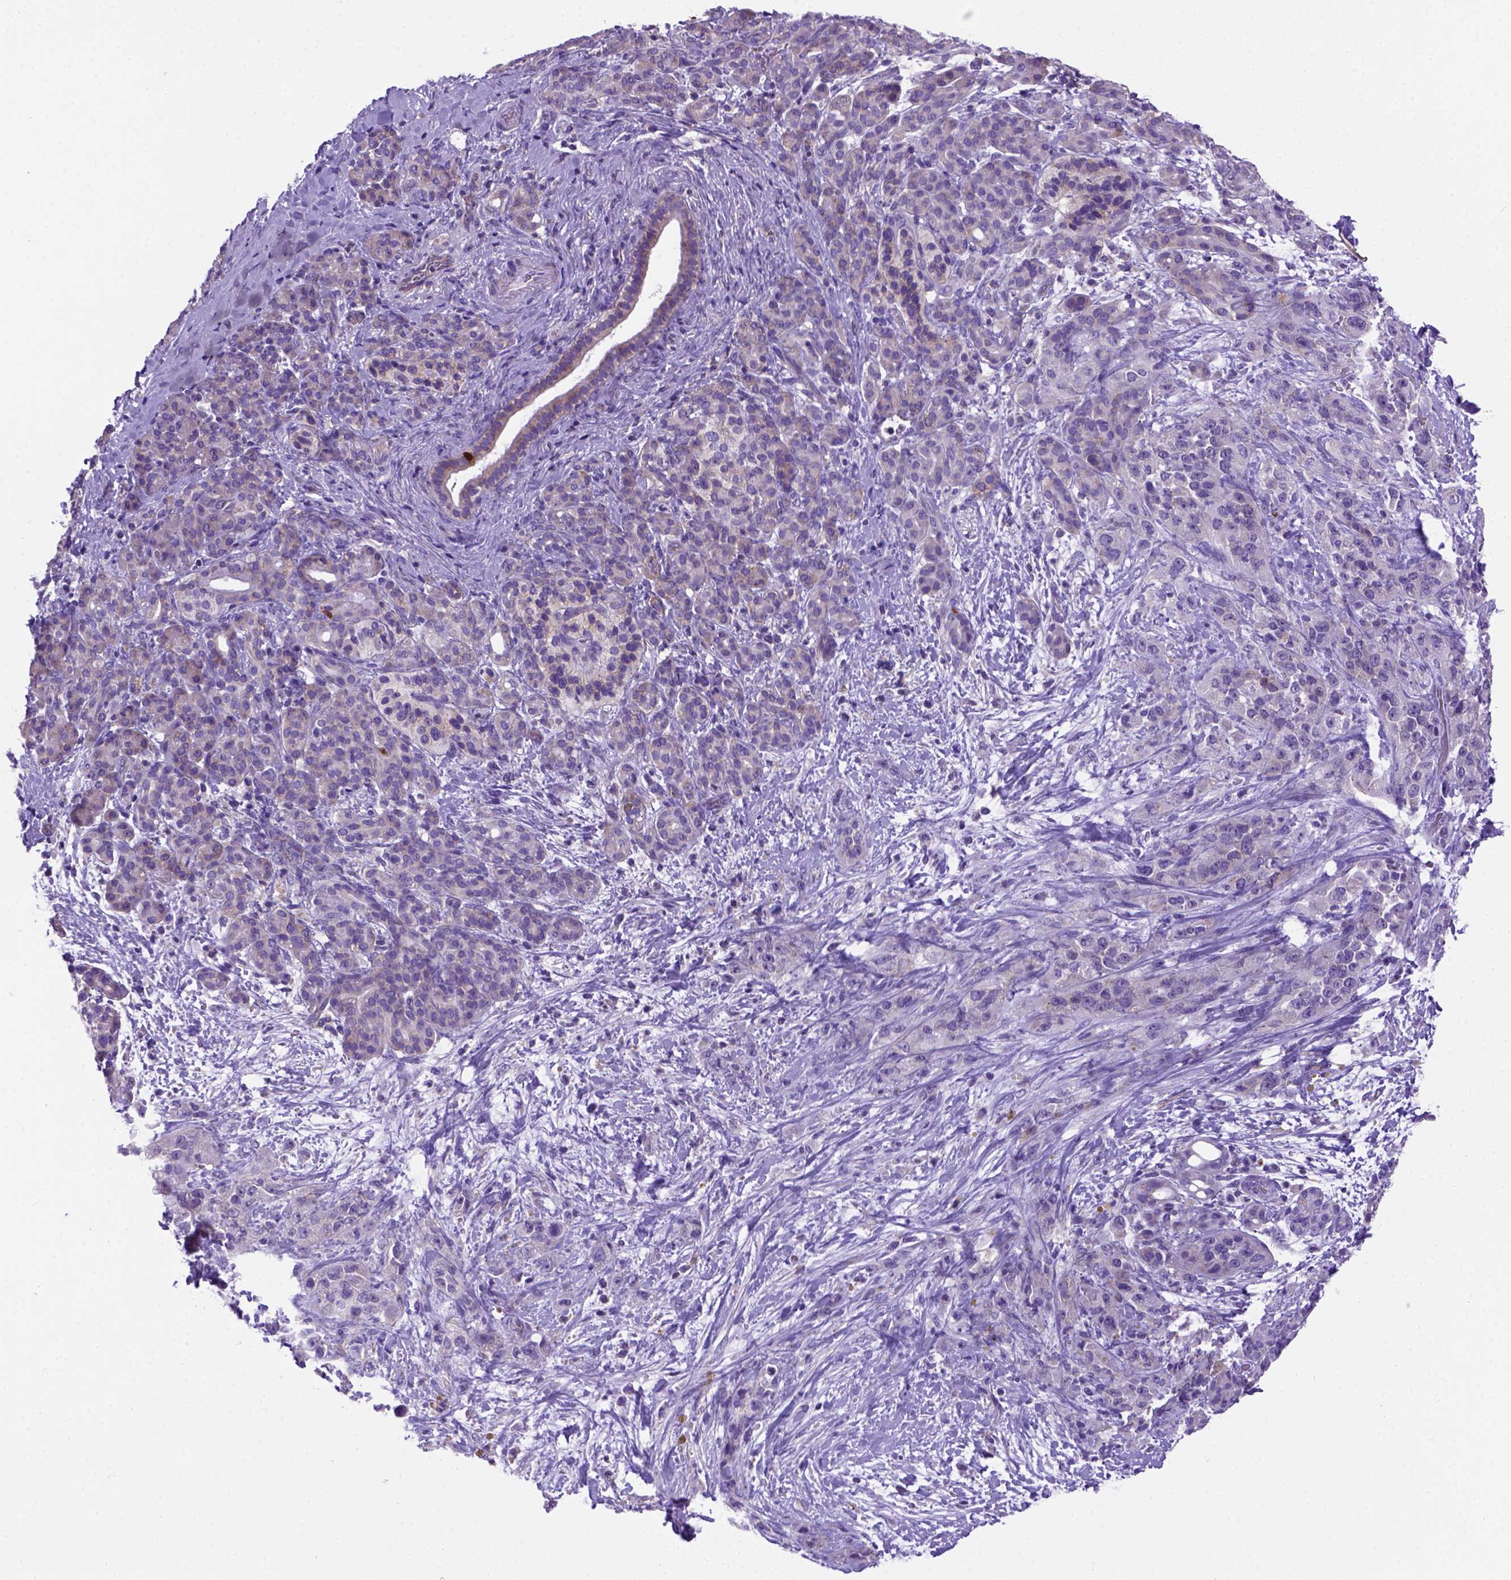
{"staining": {"intensity": "moderate", "quantity": "25%-75%", "location": "cytoplasmic/membranous"}, "tissue": "pancreatic cancer", "cell_type": "Tumor cells", "image_type": "cancer", "snomed": [{"axis": "morphology", "description": "Adenocarcinoma, NOS"}, {"axis": "topography", "description": "Pancreas"}], "caption": "Pancreatic cancer (adenocarcinoma) stained for a protein (brown) shows moderate cytoplasmic/membranous positive staining in approximately 25%-75% of tumor cells.", "gene": "FOXI1", "patient": {"sex": "male", "age": 44}}